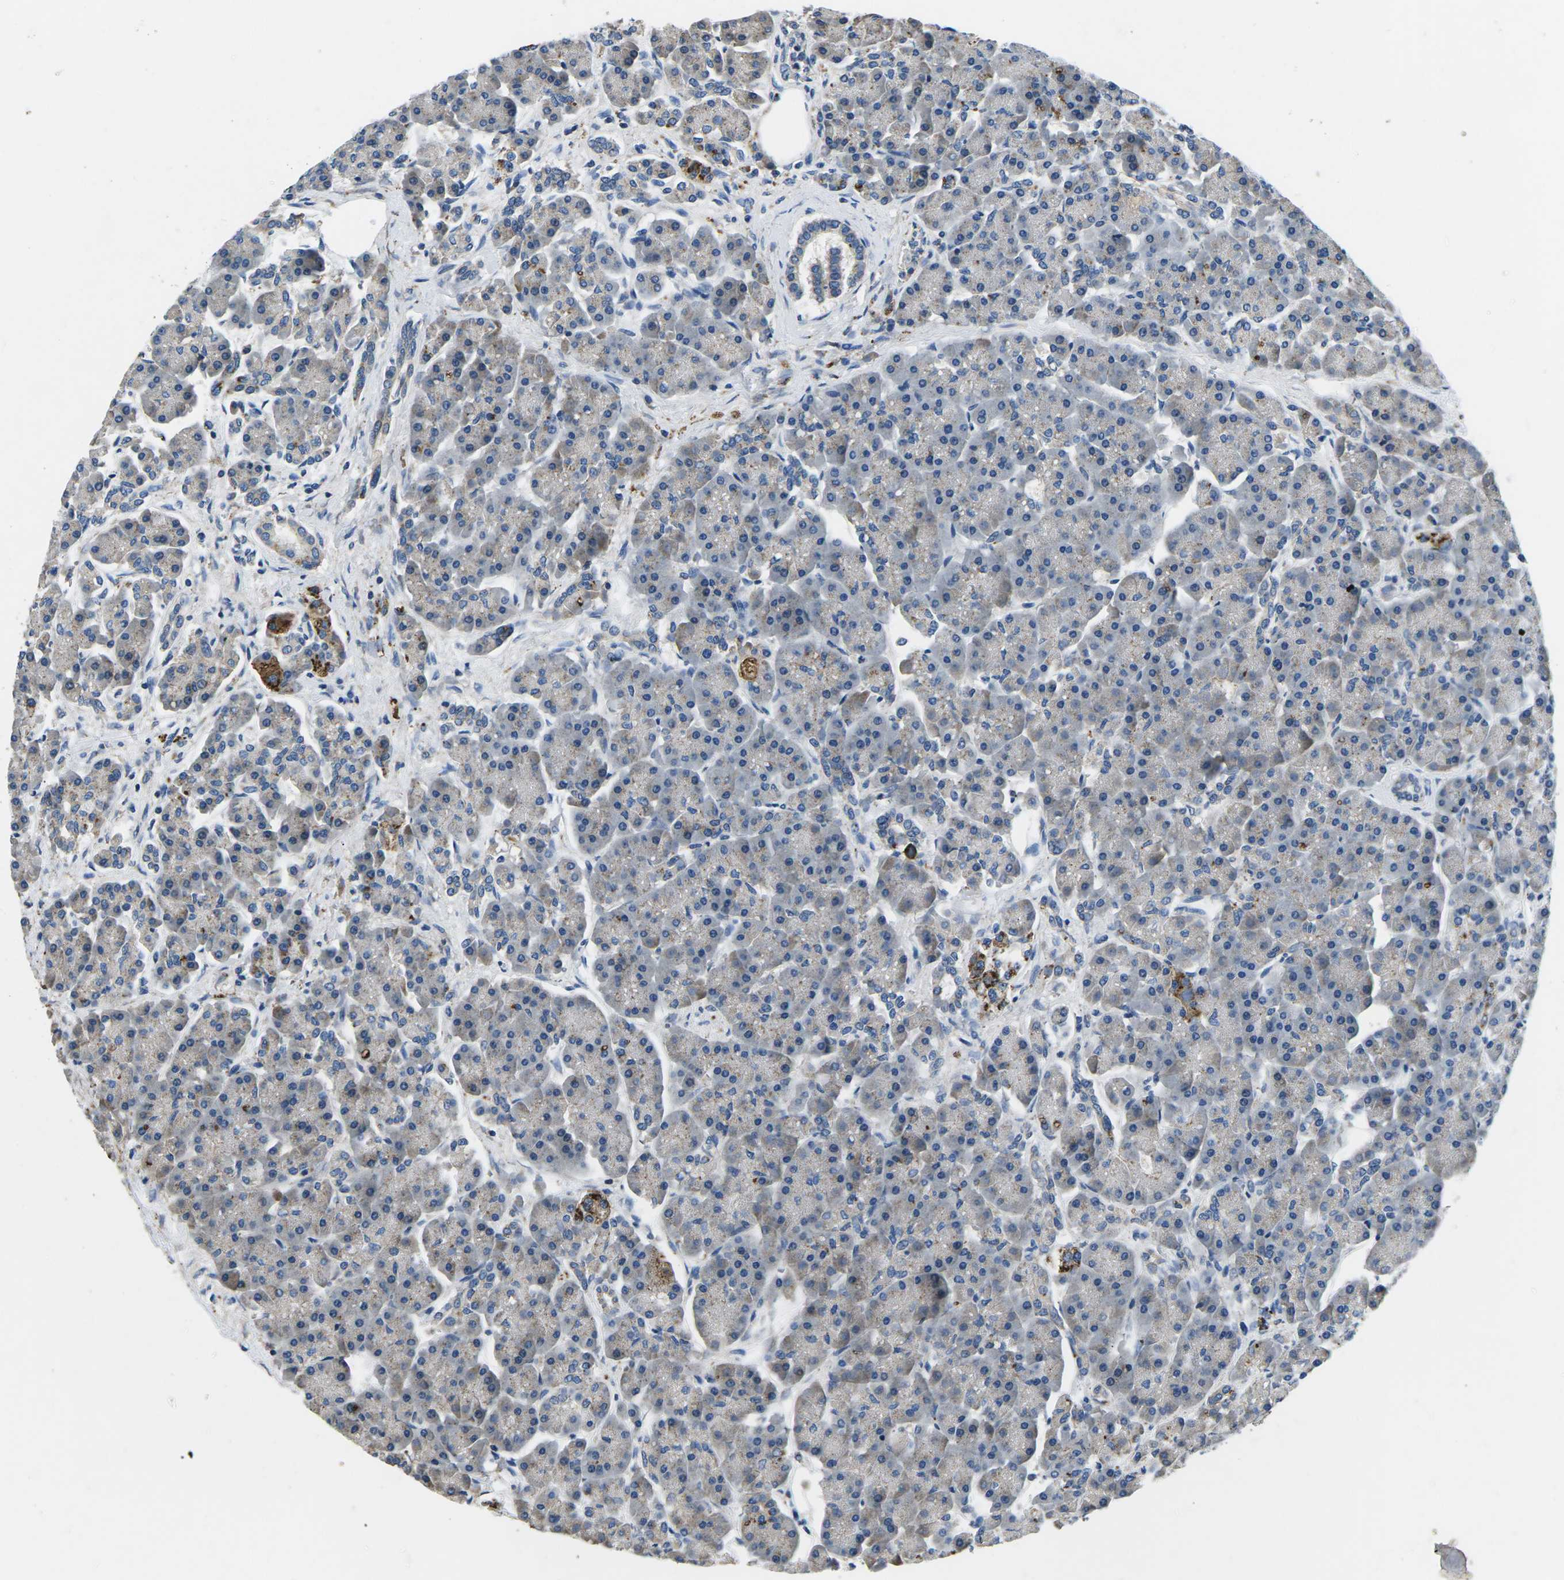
{"staining": {"intensity": "weak", "quantity": "<25%", "location": "cytoplasmic/membranous"}, "tissue": "pancreas", "cell_type": "Exocrine glandular cells", "image_type": "normal", "snomed": [{"axis": "morphology", "description": "Normal tissue, NOS"}, {"axis": "topography", "description": "Pancreas"}], "caption": "High magnification brightfield microscopy of normal pancreas stained with DAB (brown) and counterstained with hematoxylin (blue): exocrine glandular cells show no significant positivity. (DAB immunohistochemistry (IHC) visualized using brightfield microscopy, high magnification).", "gene": "PDCD6IP", "patient": {"sex": "female", "age": 70}}